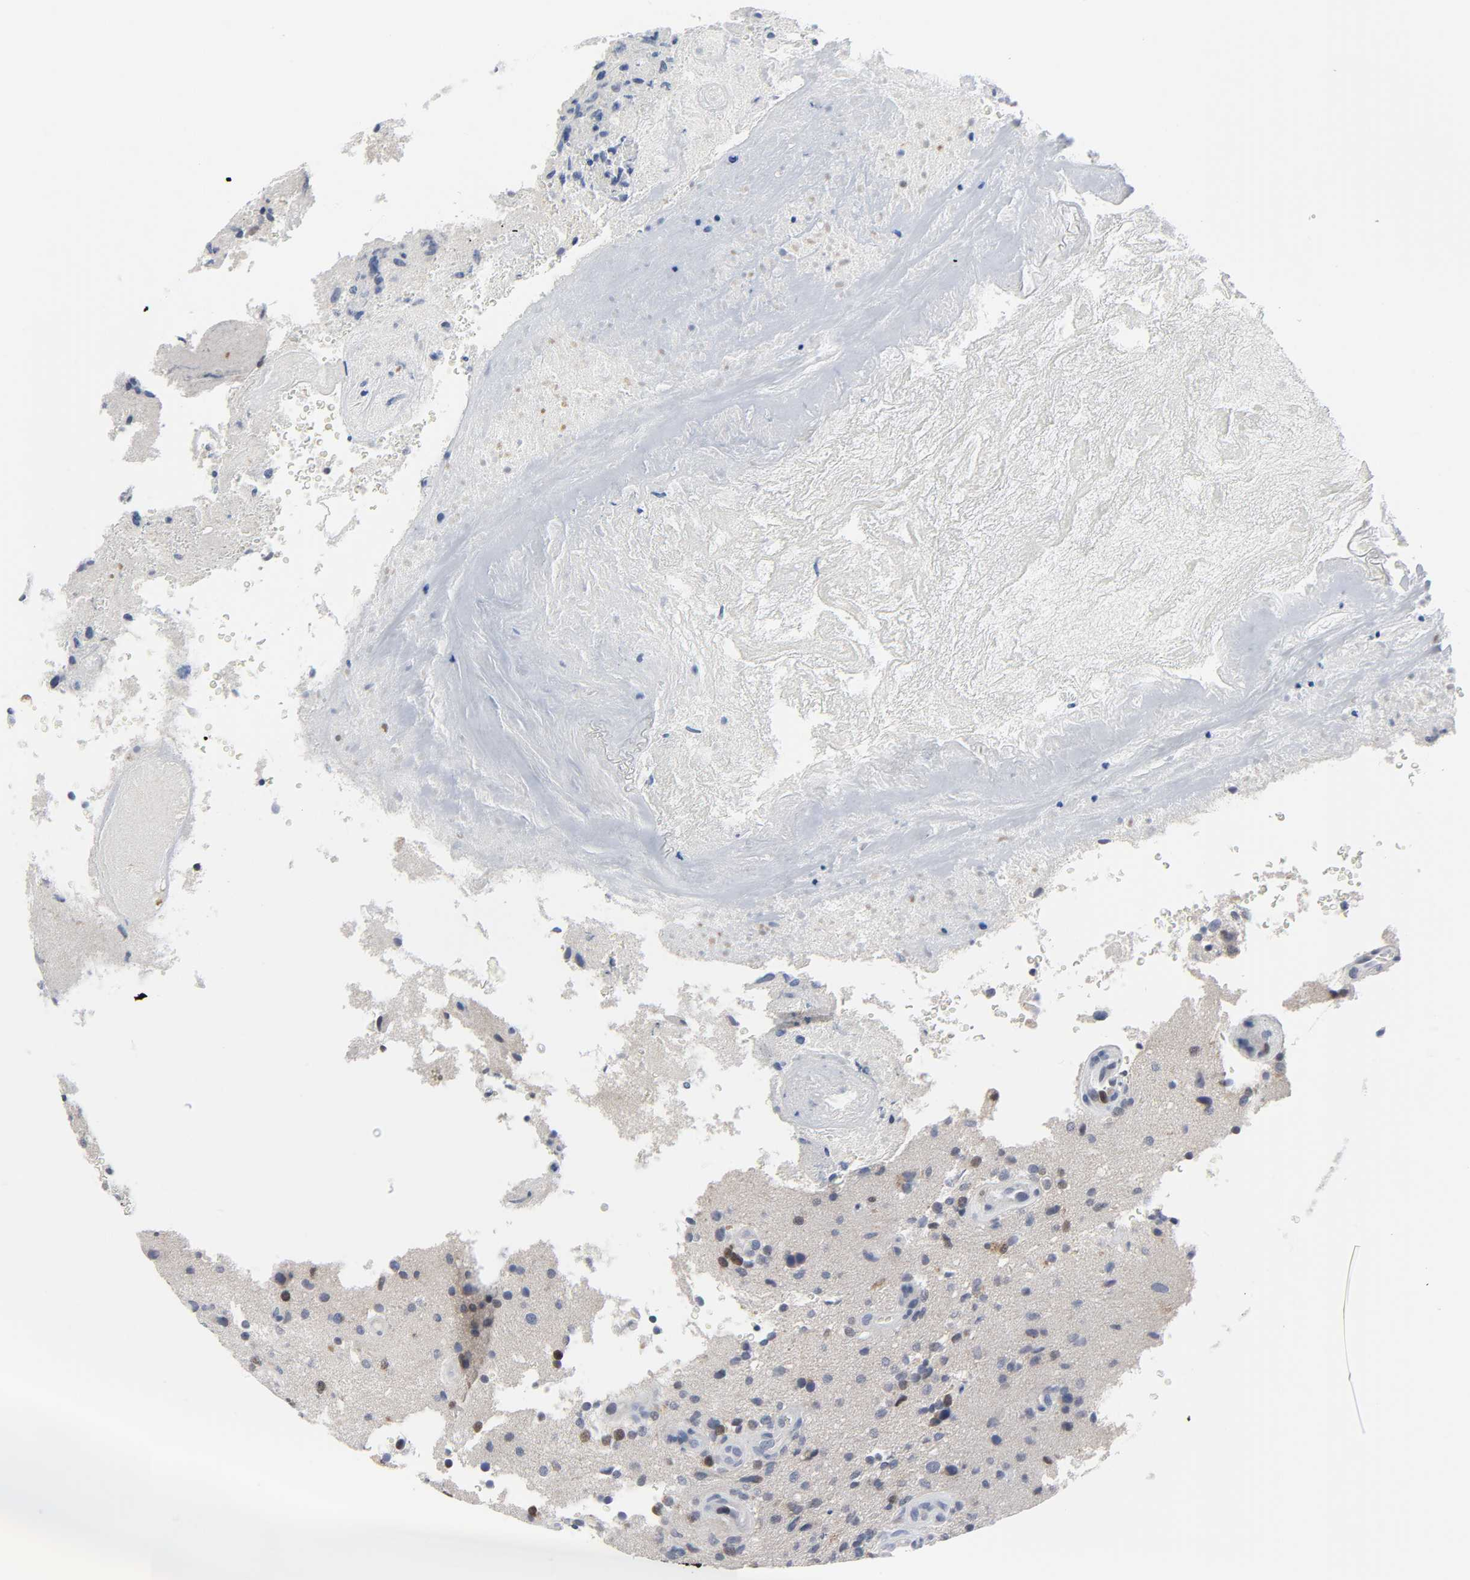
{"staining": {"intensity": "moderate", "quantity": "<25%", "location": "nuclear"}, "tissue": "glioma", "cell_type": "Tumor cells", "image_type": "cancer", "snomed": [{"axis": "morphology", "description": "Normal tissue, NOS"}, {"axis": "morphology", "description": "Glioma, malignant, High grade"}, {"axis": "topography", "description": "Cerebral cortex"}], "caption": "DAB (3,3'-diaminobenzidine) immunohistochemical staining of high-grade glioma (malignant) displays moderate nuclear protein expression in approximately <25% of tumor cells.", "gene": "WEE1", "patient": {"sex": "male", "age": 75}}